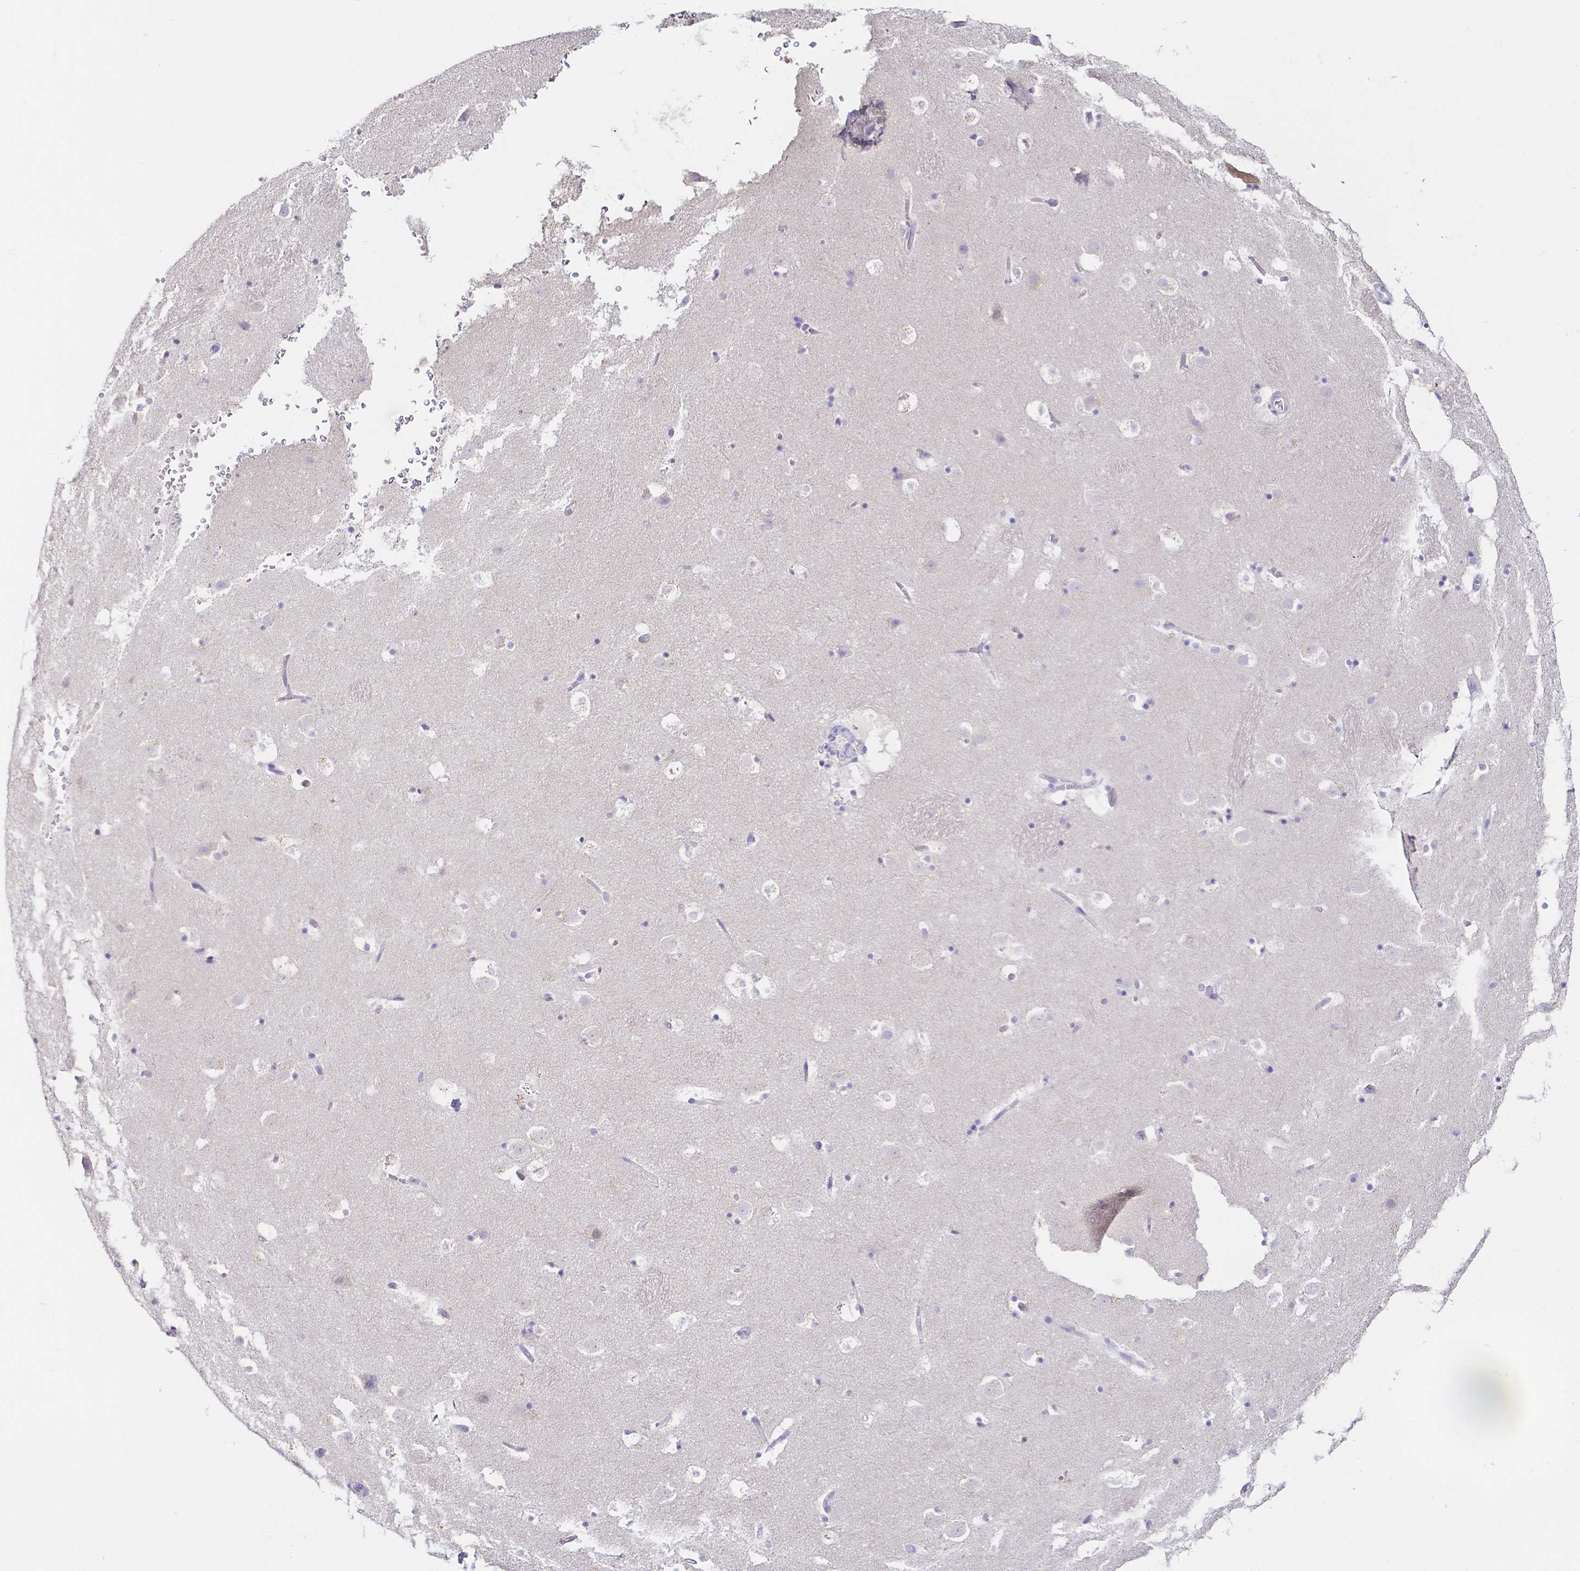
{"staining": {"intensity": "negative", "quantity": "none", "location": "none"}, "tissue": "caudate", "cell_type": "Glial cells", "image_type": "normal", "snomed": [{"axis": "morphology", "description": "Normal tissue, NOS"}, {"axis": "topography", "description": "Lateral ventricle wall"}], "caption": "Caudate stained for a protein using immunohistochemistry (IHC) reveals no positivity glial cells.", "gene": "PKP3", "patient": {"sex": "male", "age": 37}}